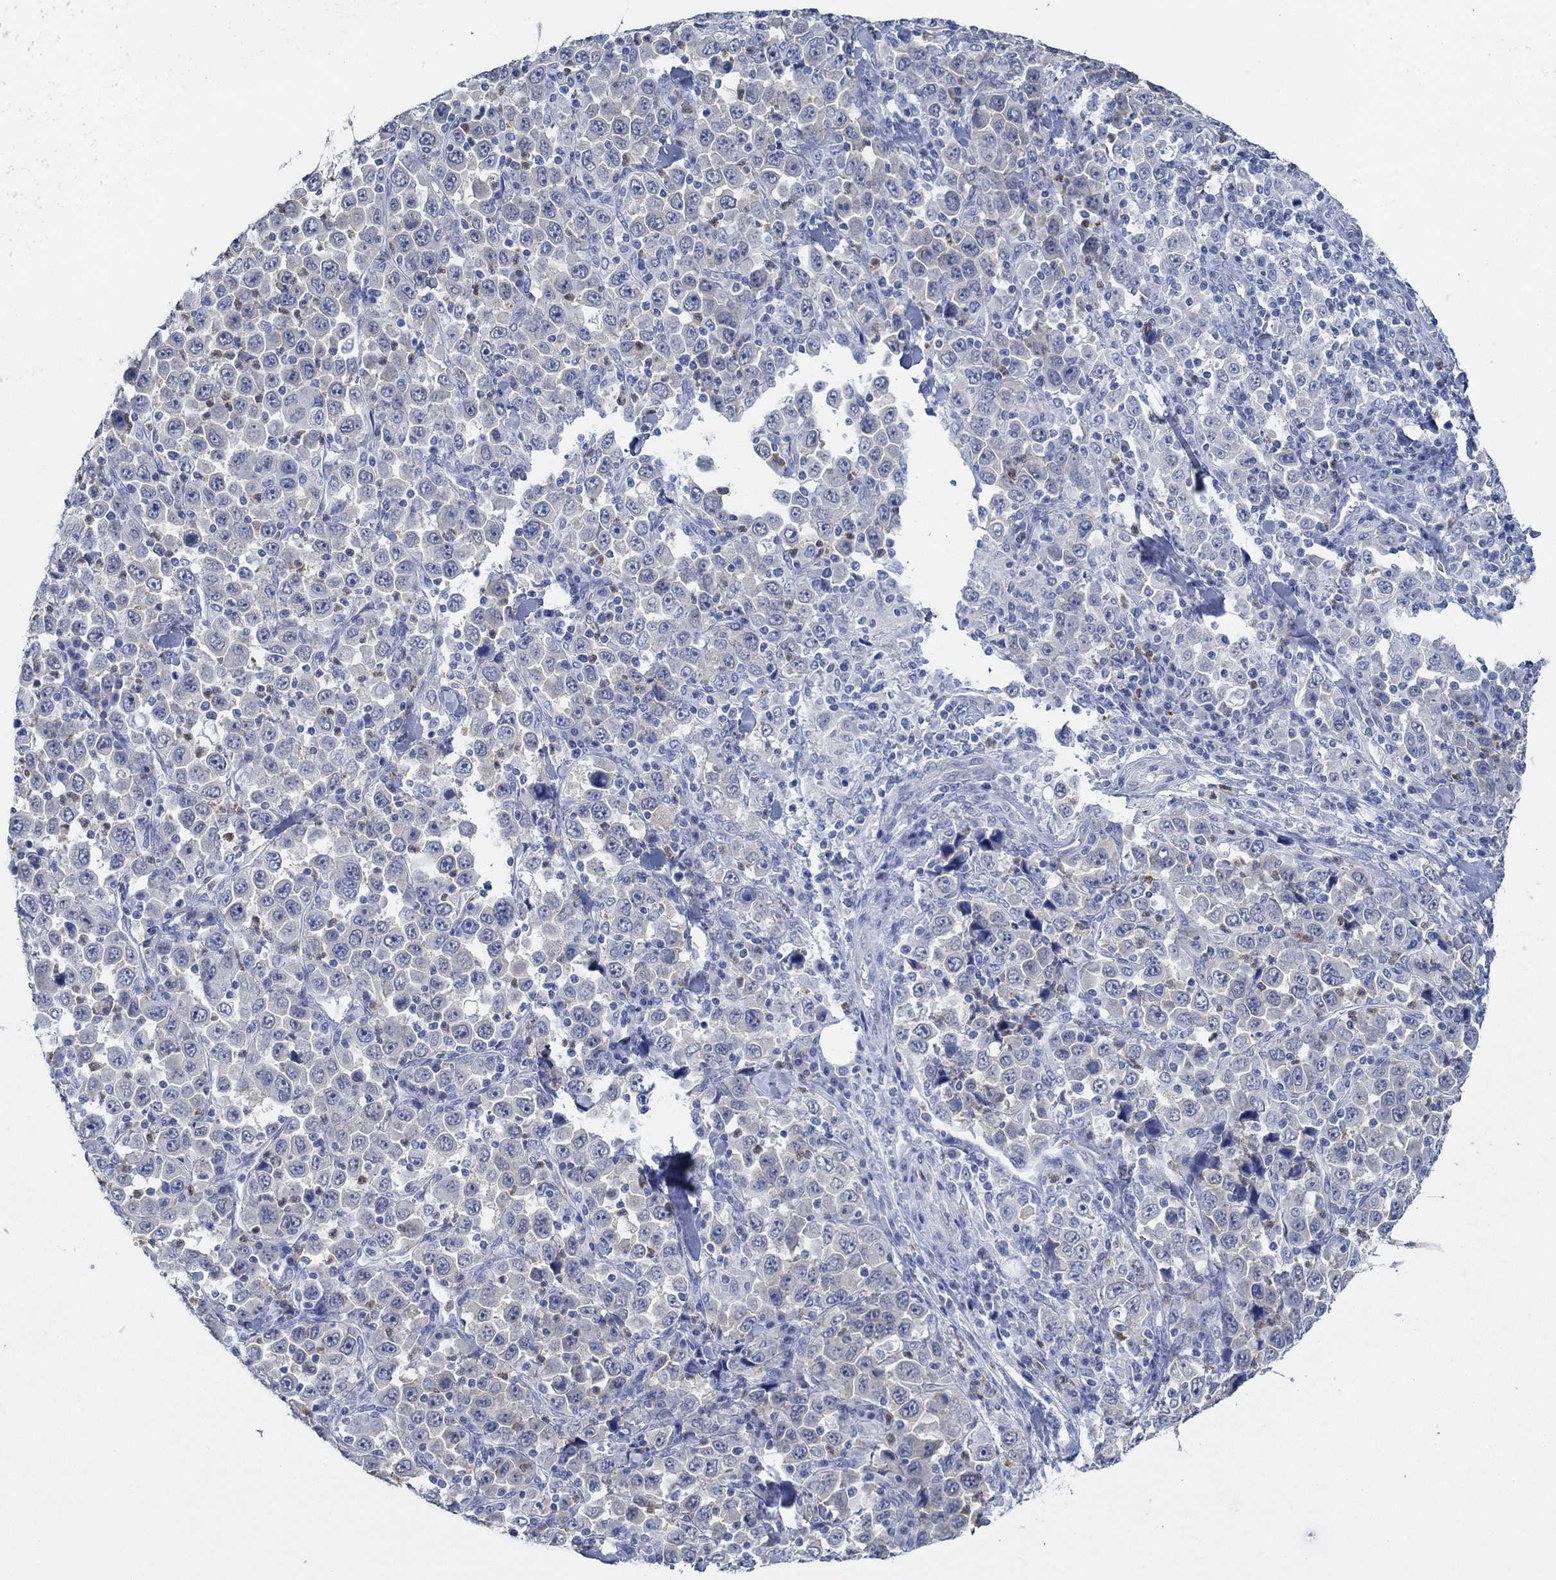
{"staining": {"intensity": "negative", "quantity": "none", "location": "none"}, "tissue": "stomach cancer", "cell_type": "Tumor cells", "image_type": "cancer", "snomed": [{"axis": "morphology", "description": "Normal tissue, NOS"}, {"axis": "morphology", "description": "Adenocarcinoma, NOS"}, {"axis": "topography", "description": "Stomach, upper"}, {"axis": "topography", "description": "Stomach"}], "caption": "Immunohistochemistry (IHC) image of neoplastic tissue: human stomach cancer stained with DAB (3,3'-diaminobenzidine) reveals no significant protein expression in tumor cells. (Stains: DAB immunohistochemistry (IHC) with hematoxylin counter stain, Microscopy: brightfield microscopy at high magnification).", "gene": "ZNF671", "patient": {"sex": "male", "age": 59}}